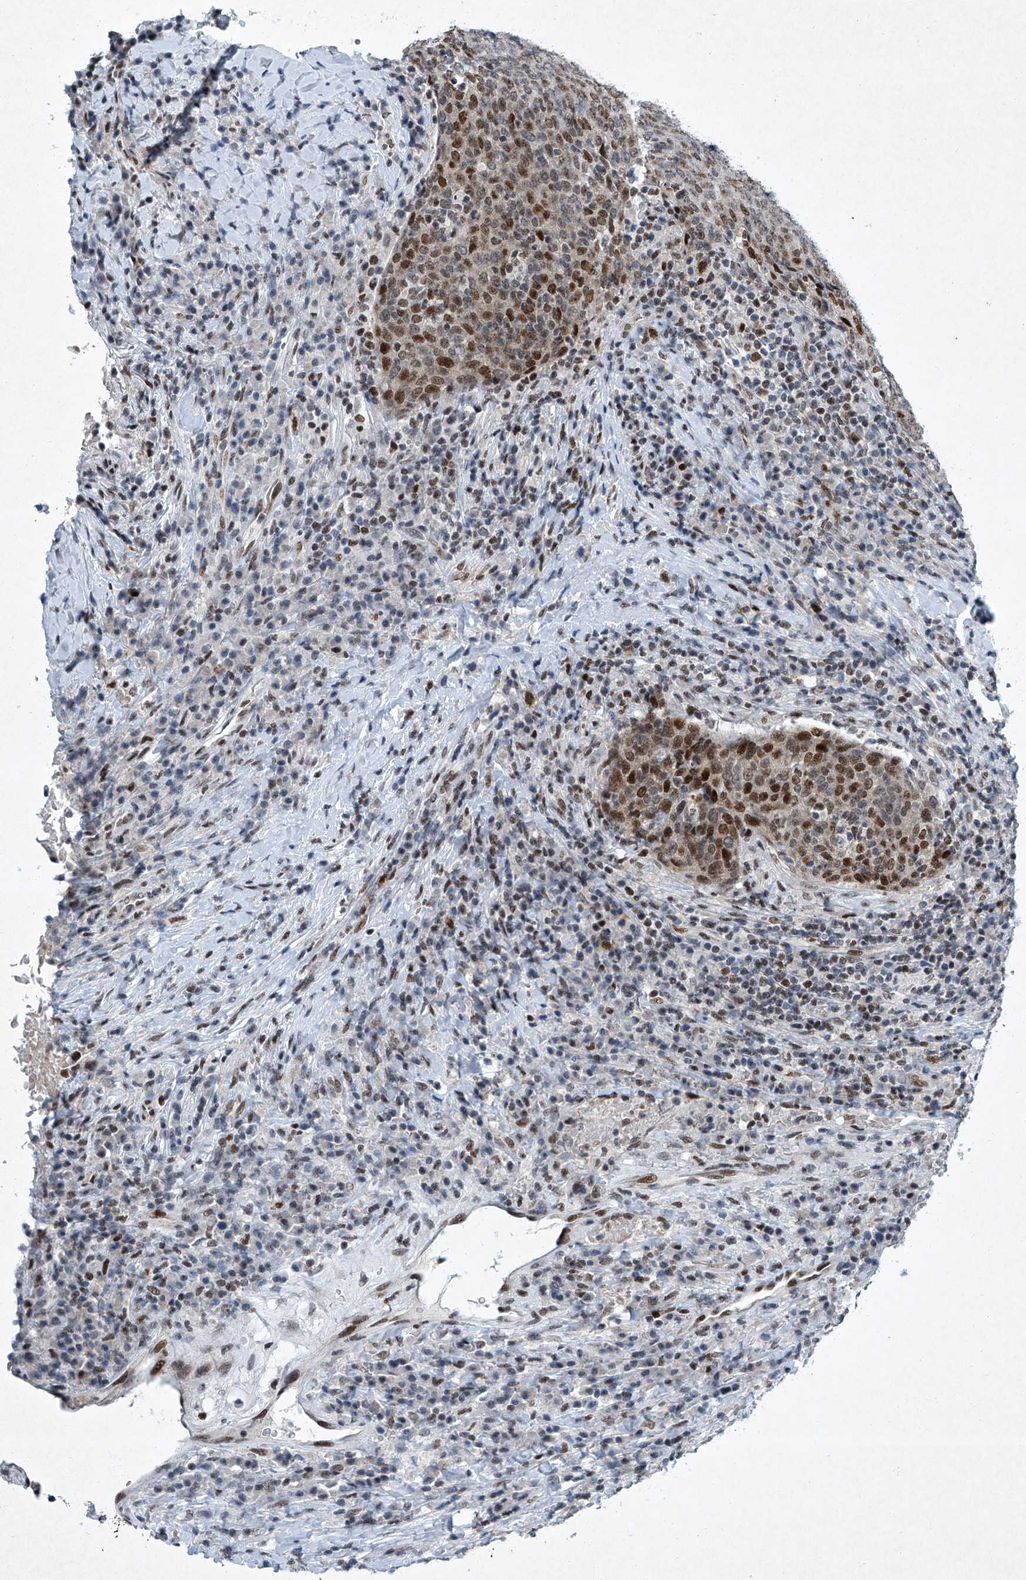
{"staining": {"intensity": "moderate", "quantity": ">75%", "location": "nuclear"}, "tissue": "head and neck cancer", "cell_type": "Tumor cells", "image_type": "cancer", "snomed": [{"axis": "morphology", "description": "Squamous cell carcinoma, NOS"}, {"axis": "morphology", "description": "Squamous cell carcinoma, metastatic, NOS"}, {"axis": "topography", "description": "Lymph node"}, {"axis": "topography", "description": "Head-Neck"}], "caption": "A brown stain labels moderate nuclear expression of a protein in human head and neck cancer (metastatic squamous cell carcinoma) tumor cells. The staining is performed using DAB (3,3'-diaminobenzidine) brown chromogen to label protein expression. The nuclei are counter-stained blue using hematoxylin.", "gene": "TFDP1", "patient": {"sex": "male", "age": 62}}